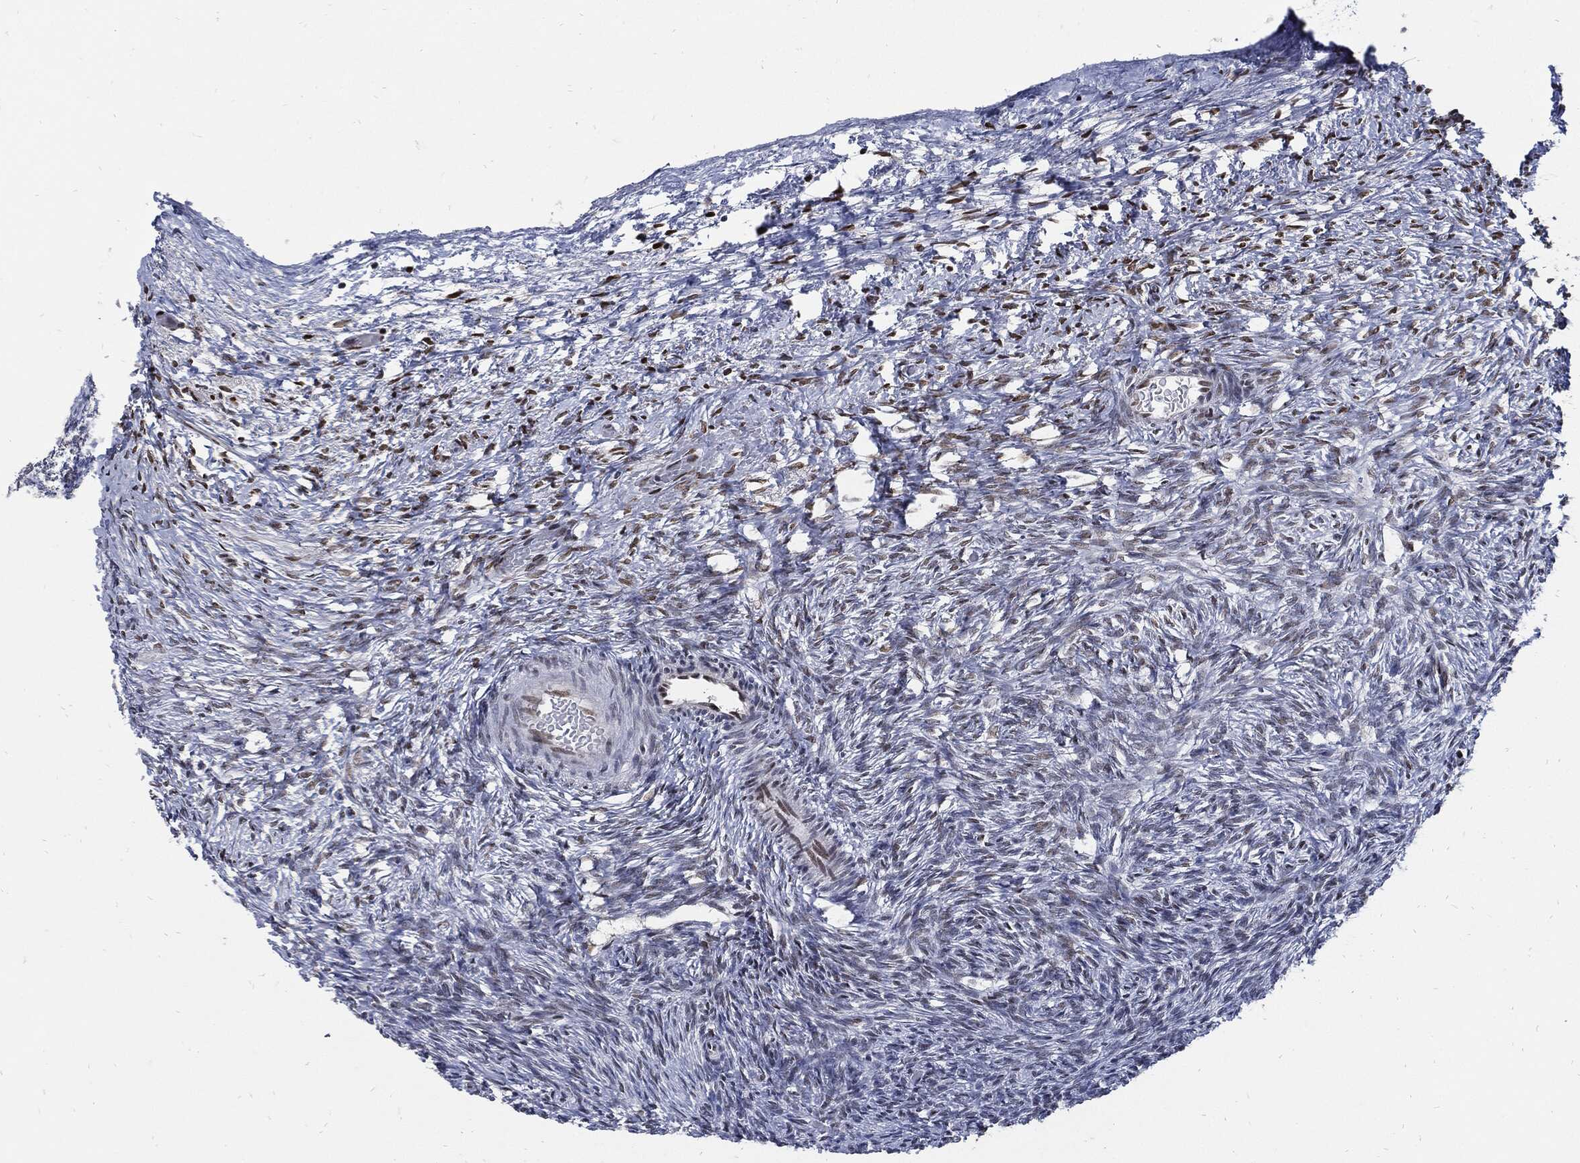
{"staining": {"intensity": "strong", "quantity": ">75%", "location": "nuclear"}, "tissue": "ovary", "cell_type": "Follicle cells", "image_type": "normal", "snomed": [{"axis": "morphology", "description": "Normal tissue, NOS"}, {"axis": "topography", "description": "Ovary"}], "caption": "Approximately >75% of follicle cells in normal human ovary demonstrate strong nuclear protein positivity as visualized by brown immunohistochemical staining.", "gene": "NBN", "patient": {"sex": "female", "age": 39}}